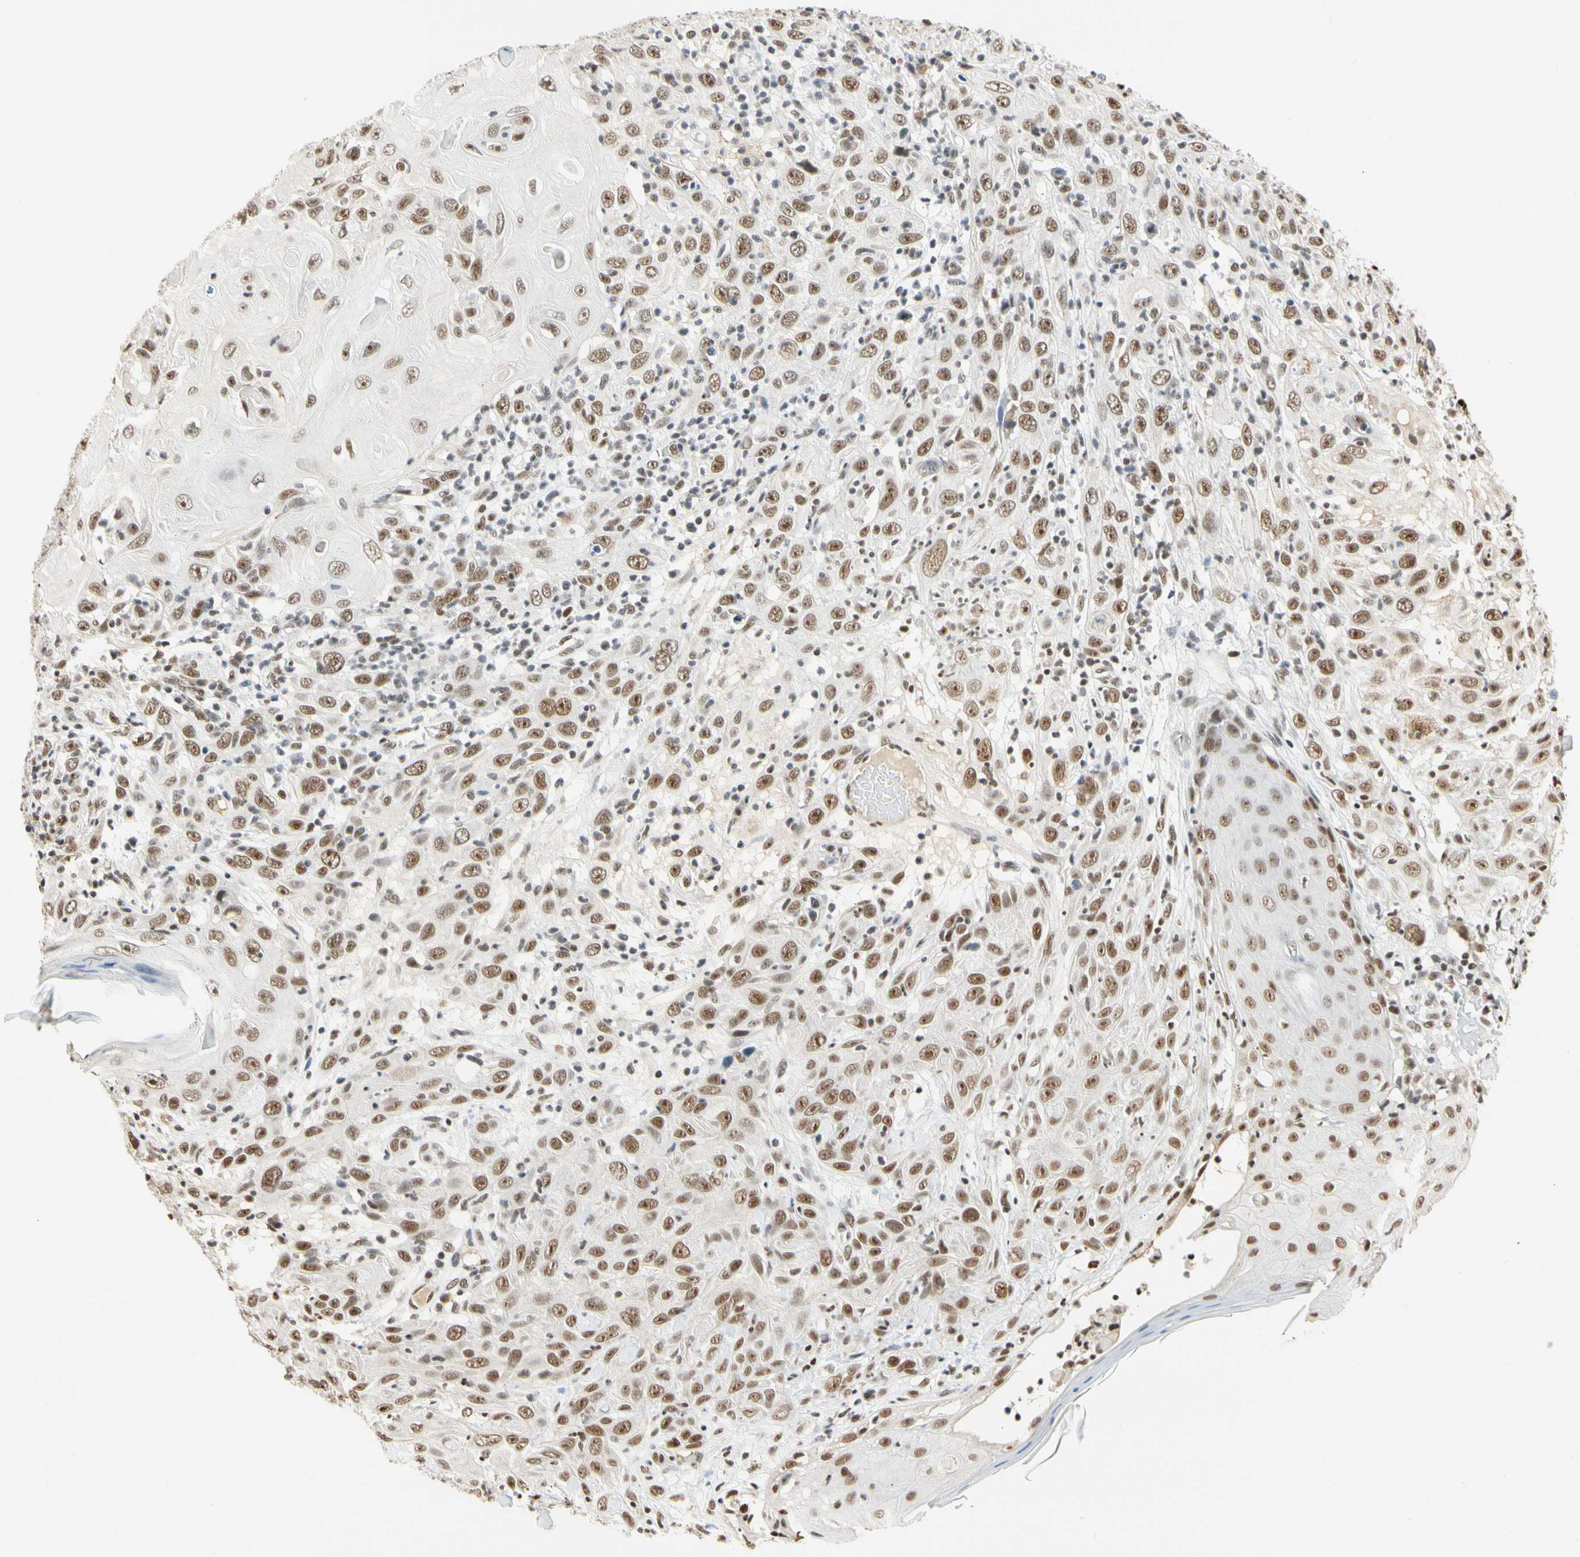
{"staining": {"intensity": "moderate", "quantity": ">75%", "location": "nuclear"}, "tissue": "skin cancer", "cell_type": "Tumor cells", "image_type": "cancer", "snomed": [{"axis": "morphology", "description": "Squamous cell carcinoma, NOS"}, {"axis": "topography", "description": "Skin"}], "caption": "Skin cancer (squamous cell carcinoma) was stained to show a protein in brown. There is medium levels of moderate nuclear staining in about >75% of tumor cells.", "gene": "ZSCAN16", "patient": {"sex": "female", "age": 88}}